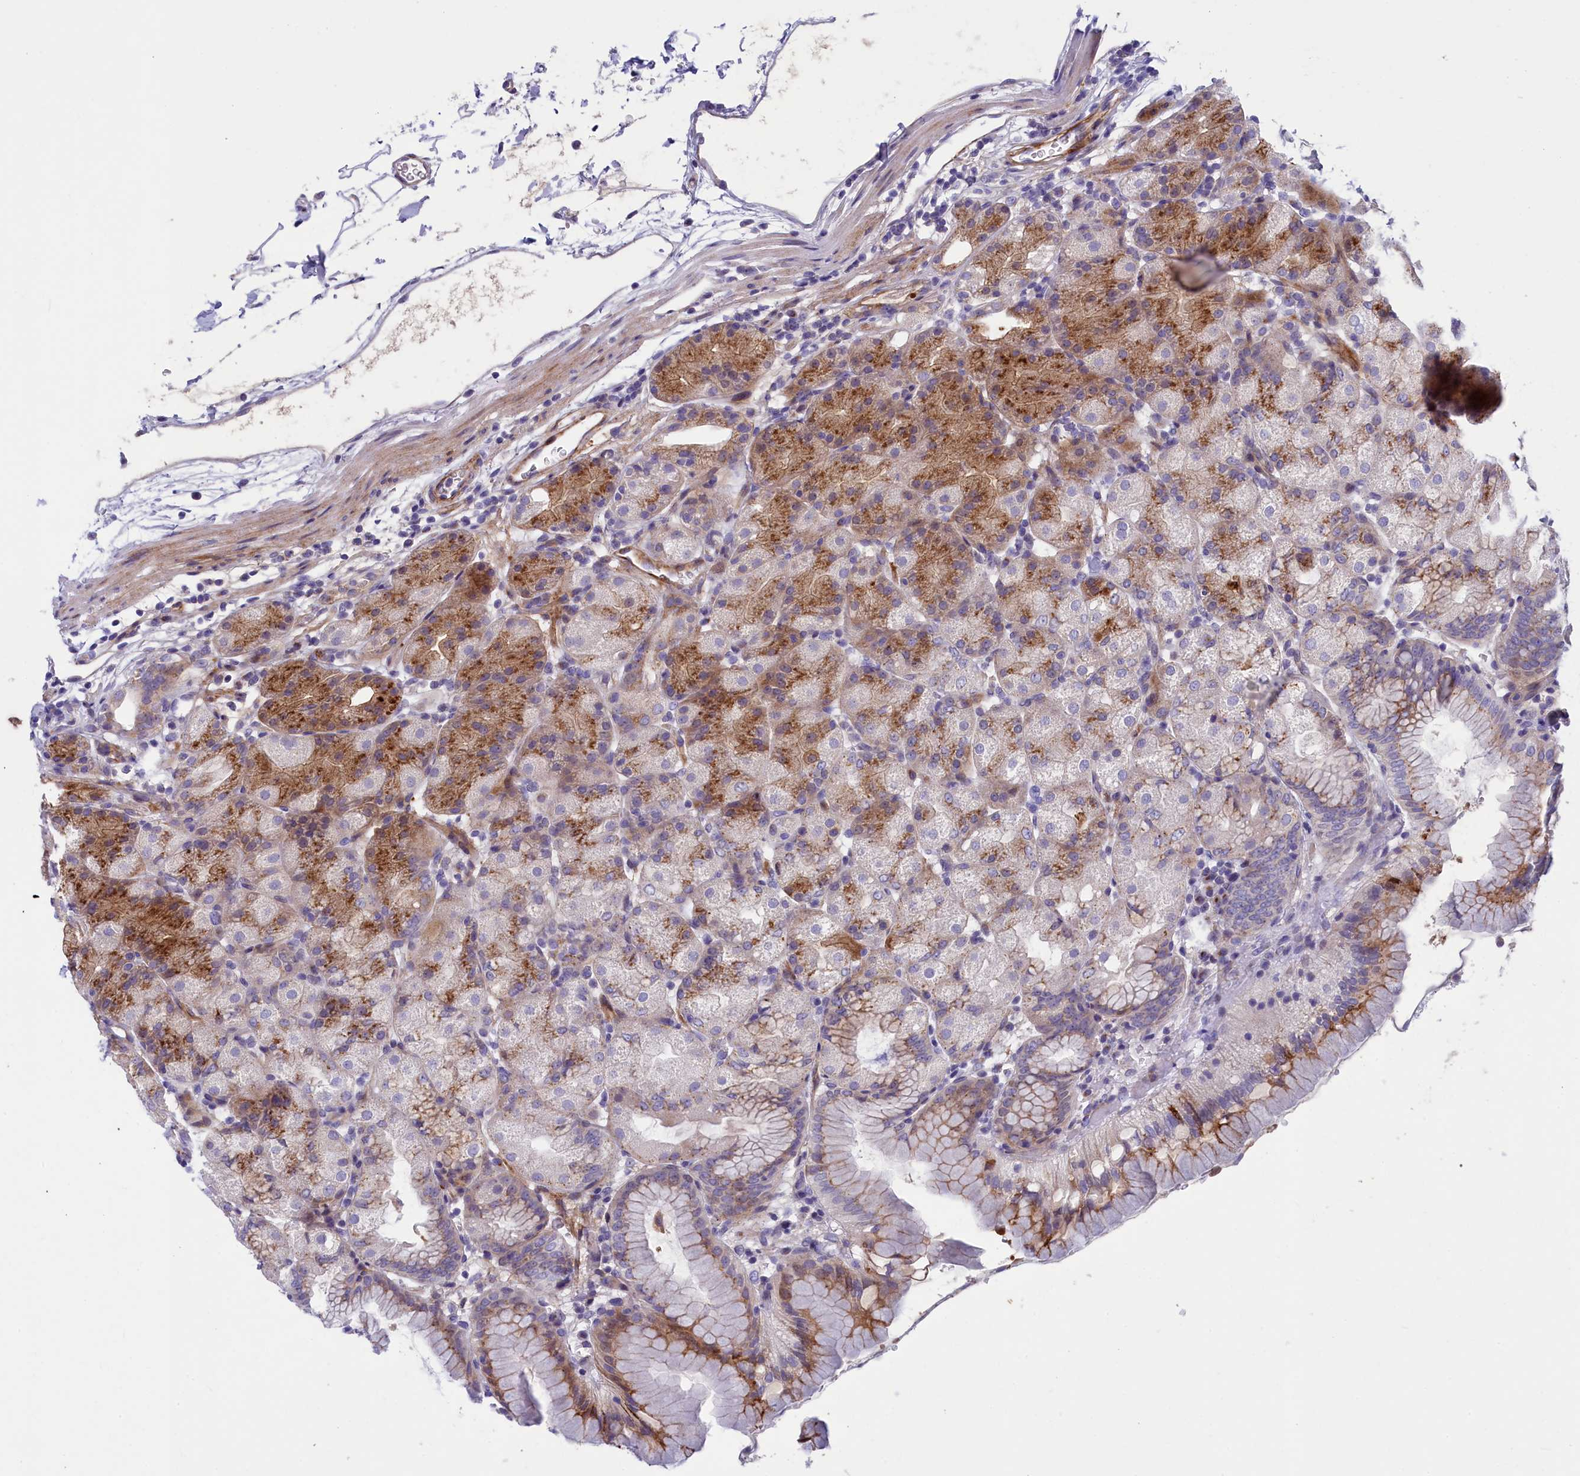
{"staining": {"intensity": "moderate", "quantity": "25%-75%", "location": "cytoplasmic/membranous"}, "tissue": "stomach", "cell_type": "Glandular cells", "image_type": "normal", "snomed": [{"axis": "morphology", "description": "Normal tissue, NOS"}, {"axis": "topography", "description": "Stomach, upper"}, {"axis": "topography", "description": "Stomach, lower"}], "caption": "A high-resolution histopathology image shows IHC staining of unremarkable stomach, which demonstrates moderate cytoplasmic/membranous positivity in about 25%-75% of glandular cells.", "gene": "LOXL1", "patient": {"sex": "male", "age": 62}}